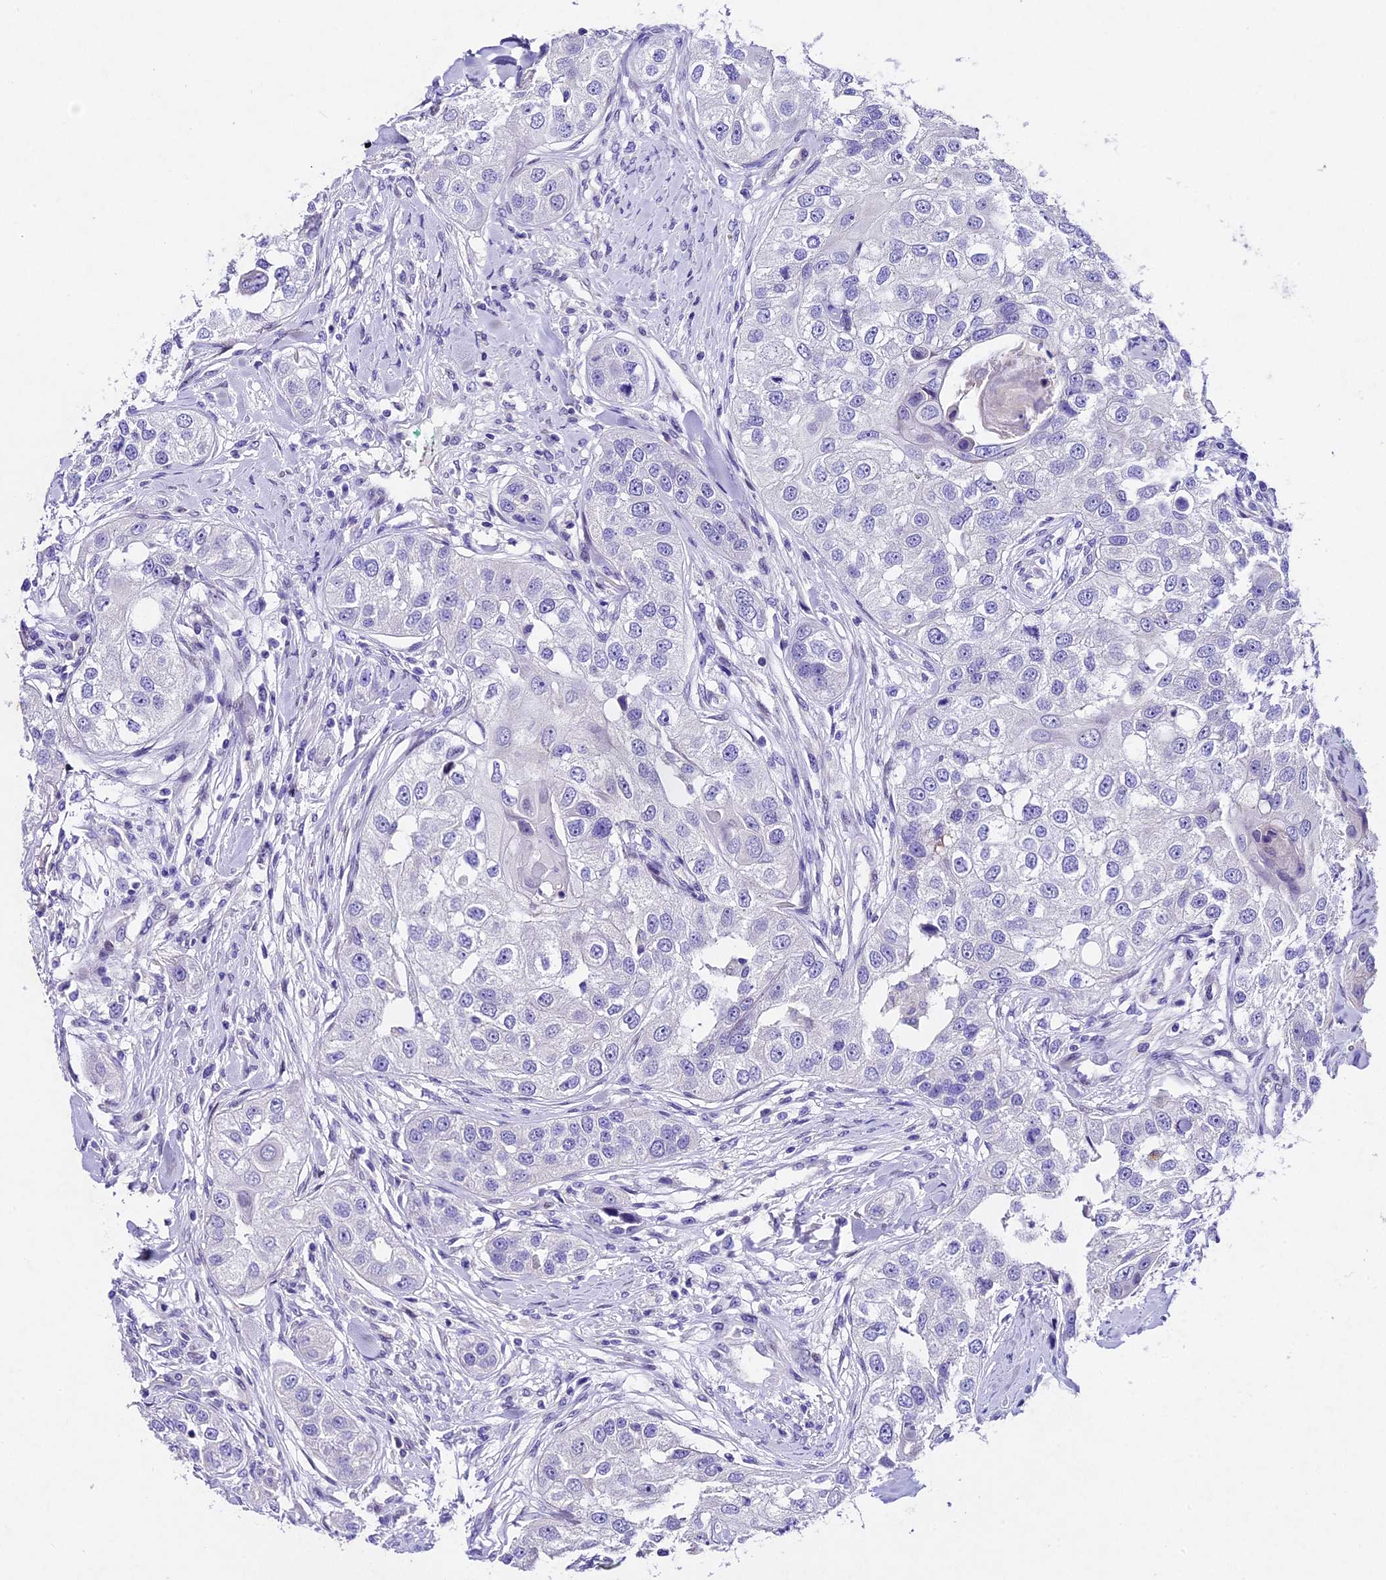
{"staining": {"intensity": "negative", "quantity": "none", "location": "none"}, "tissue": "head and neck cancer", "cell_type": "Tumor cells", "image_type": "cancer", "snomed": [{"axis": "morphology", "description": "Normal tissue, NOS"}, {"axis": "morphology", "description": "Squamous cell carcinoma, NOS"}, {"axis": "topography", "description": "Skeletal muscle"}, {"axis": "topography", "description": "Head-Neck"}], "caption": "Immunohistochemistry (IHC) of head and neck cancer reveals no staining in tumor cells.", "gene": "IFT140", "patient": {"sex": "male", "age": 51}}